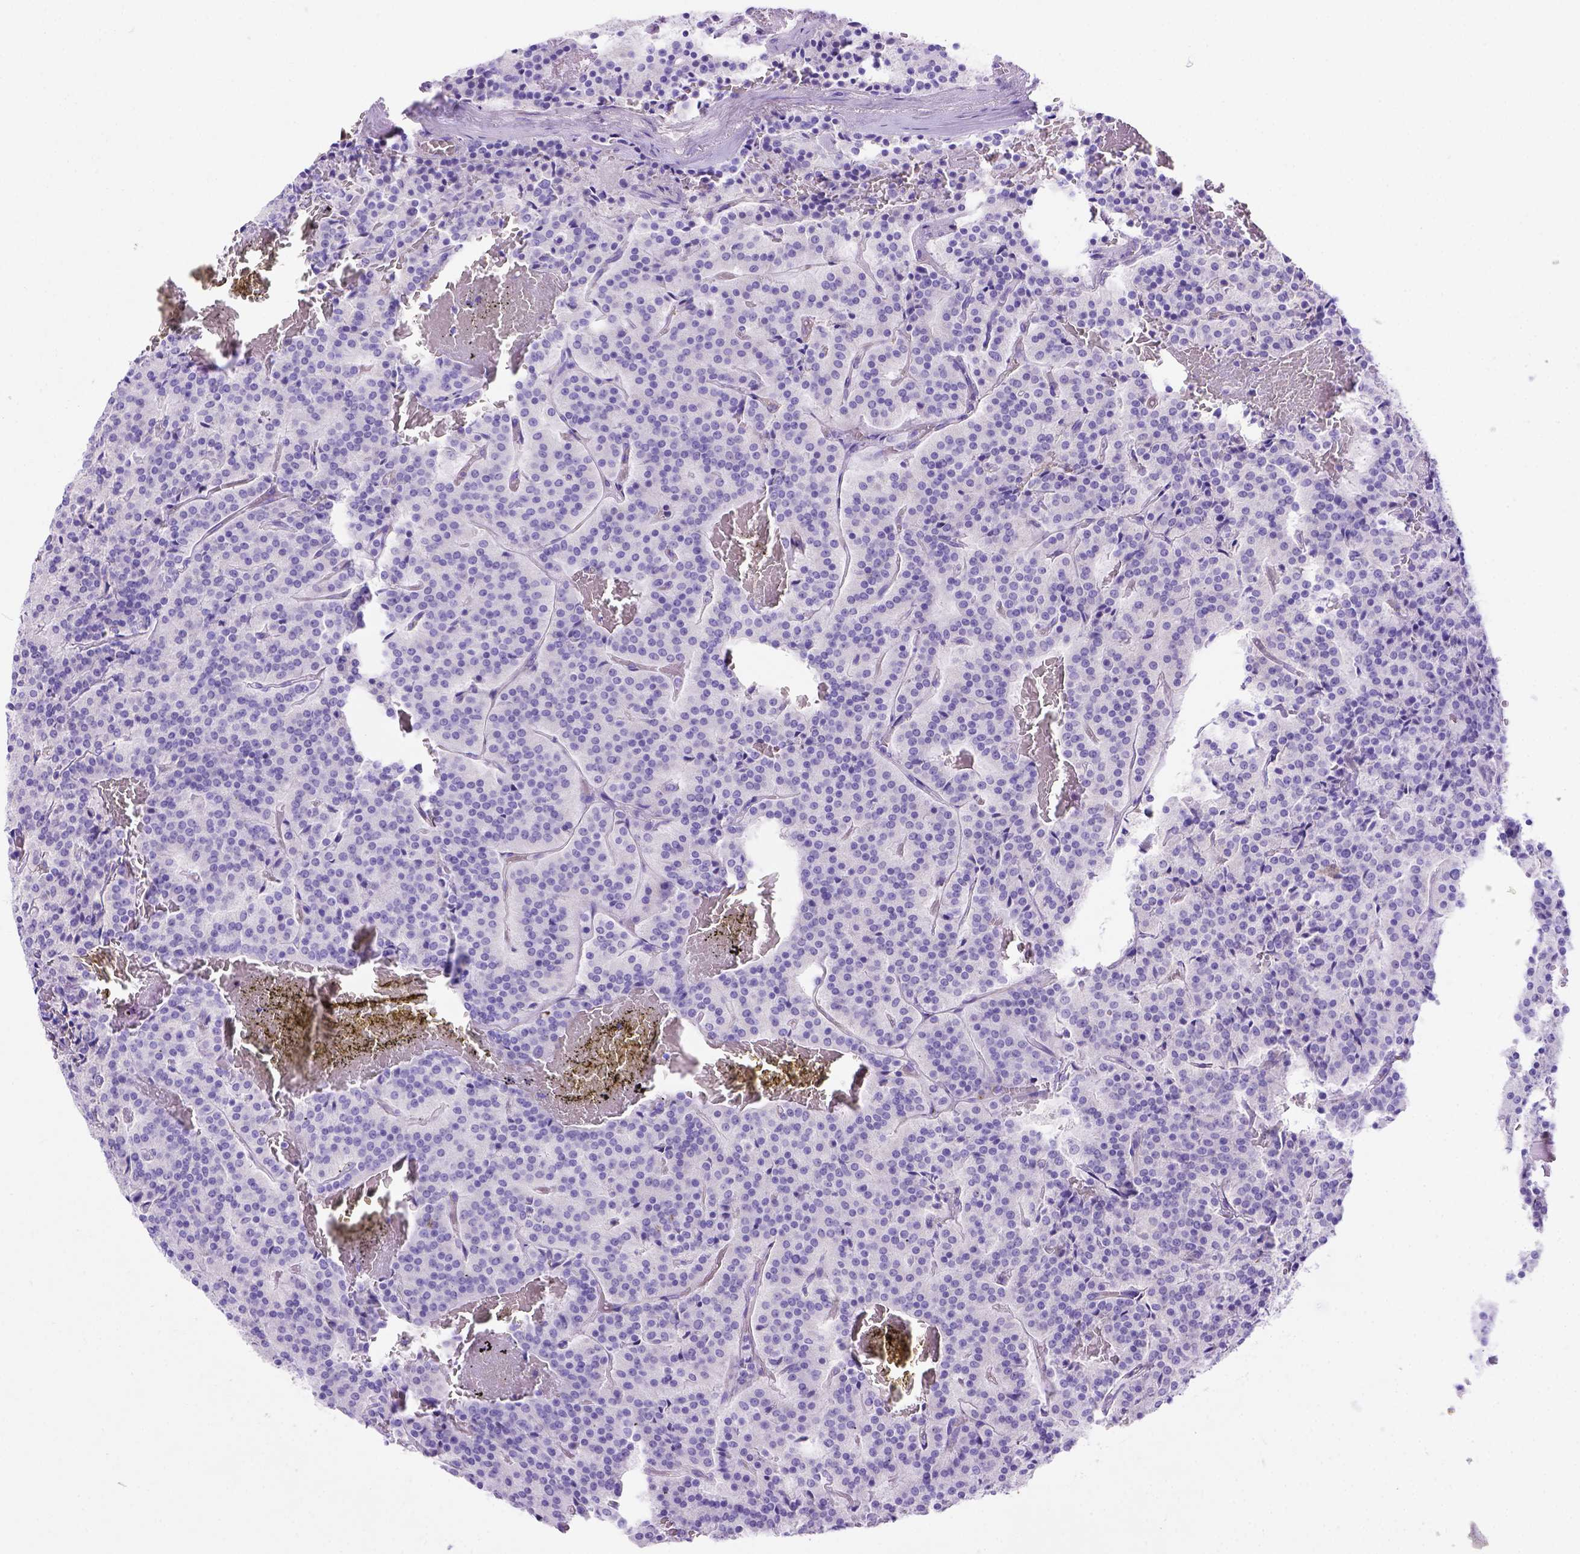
{"staining": {"intensity": "negative", "quantity": "none", "location": "none"}, "tissue": "carcinoid", "cell_type": "Tumor cells", "image_type": "cancer", "snomed": [{"axis": "morphology", "description": "Carcinoid, malignant, NOS"}, {"axis": "topography", "description": "Lung"}], "caption": "This is an immunohistochemistry (IHC) histopathology image of carcinoid. There is no staining in tumor cells.", "gene": "LRRC18", "patient": {"sex": "male", "age": 70}}